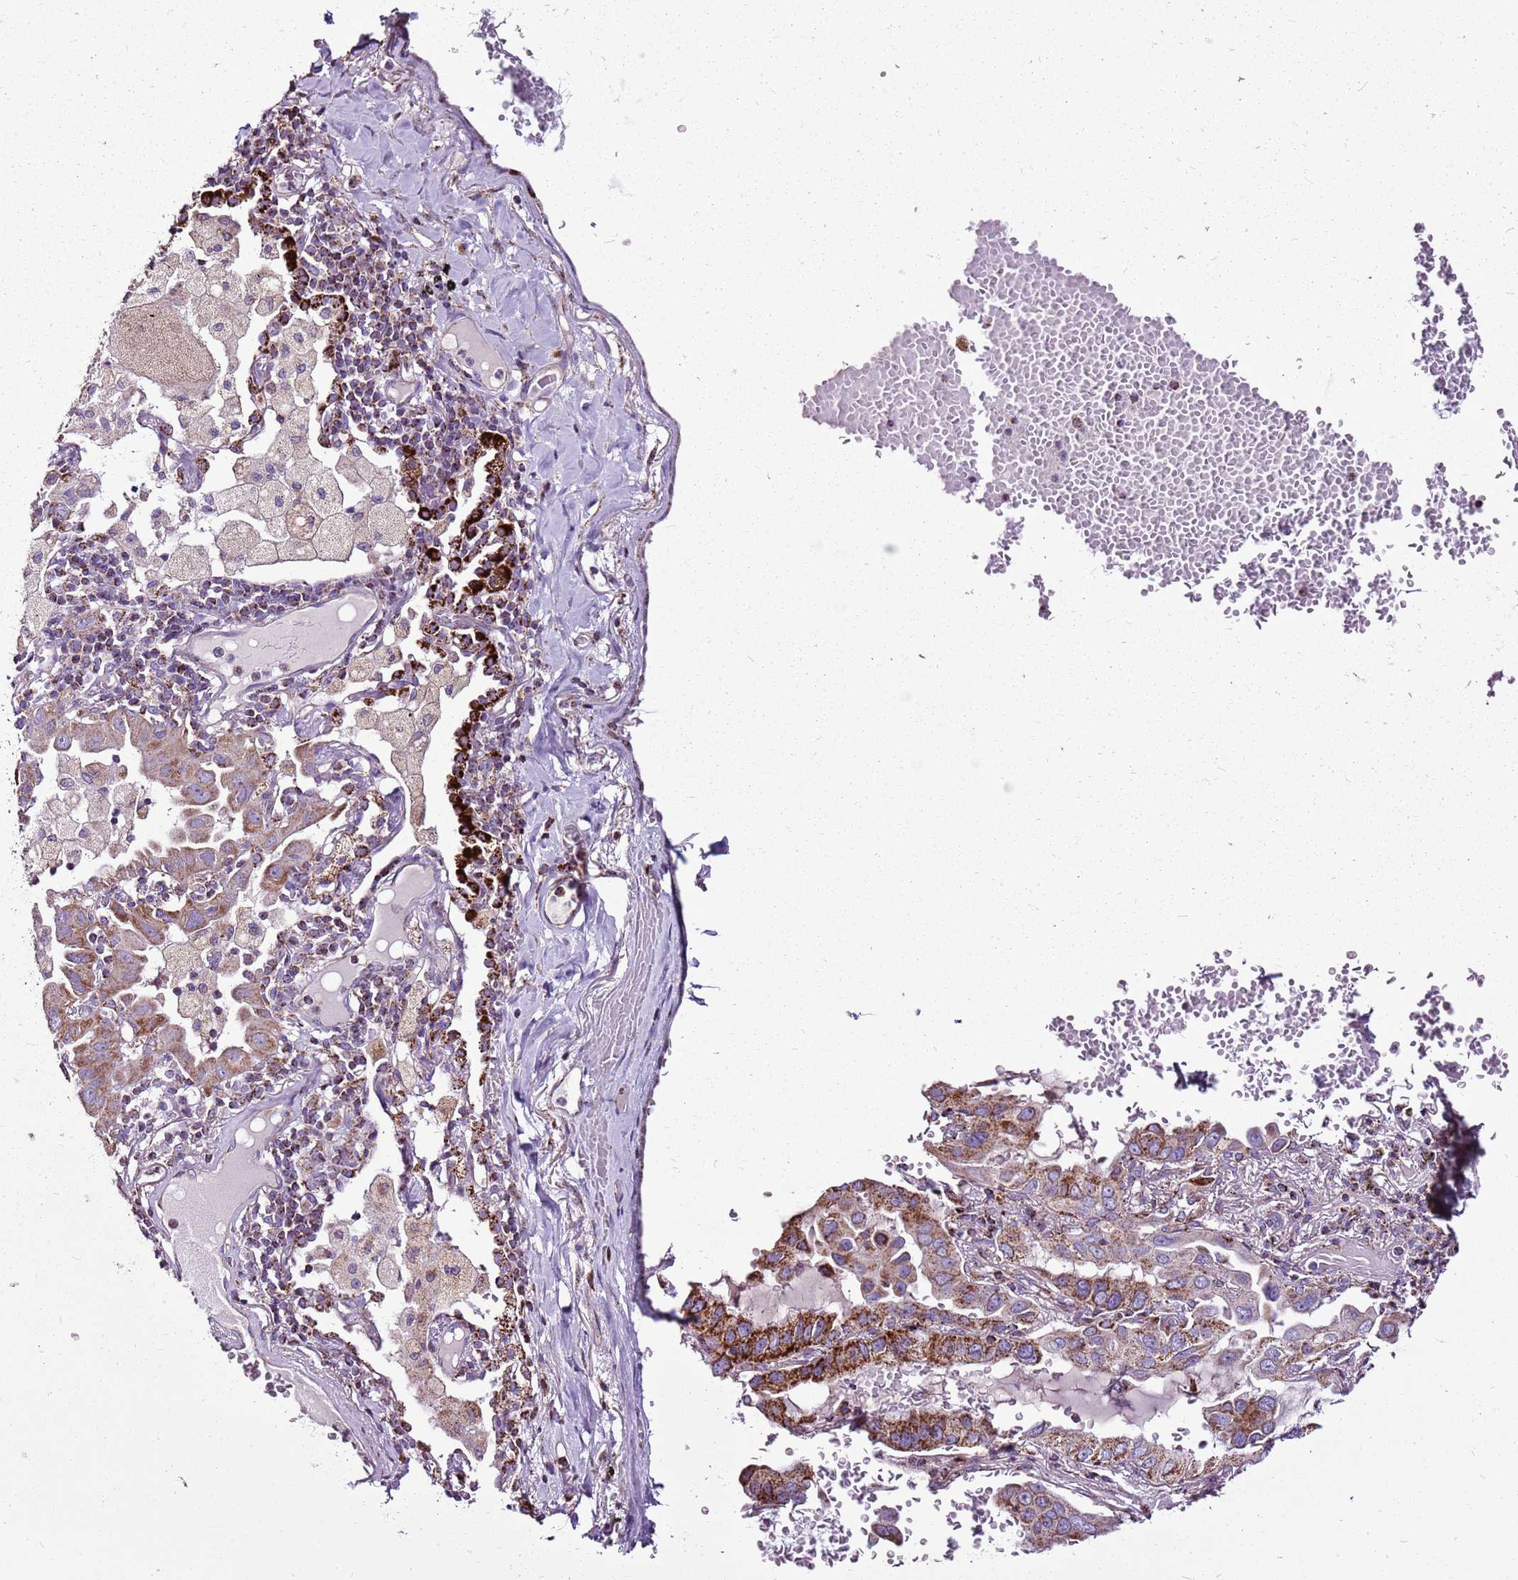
{"staining": {"intensity": "moderate", "quantity": ">75%", "location": "cytoplasmic/membranous"}, "tissue": "lung cancer", "cell_type": "Tumor cells", "image_type": "cancer", "snomed": [{"axis": "morphology", "description": "Adenocarcinoma, NOS"}, {"axis": "topography", "description": "Lung"}], "caption": "Moderate cytoplasmic/membranous protein expression is appreciated in approximately >75% of tumor cells in adenocarcinoma (lung).", "gene": "GCDH", "patient": {"sex": "male", "age": 64}}